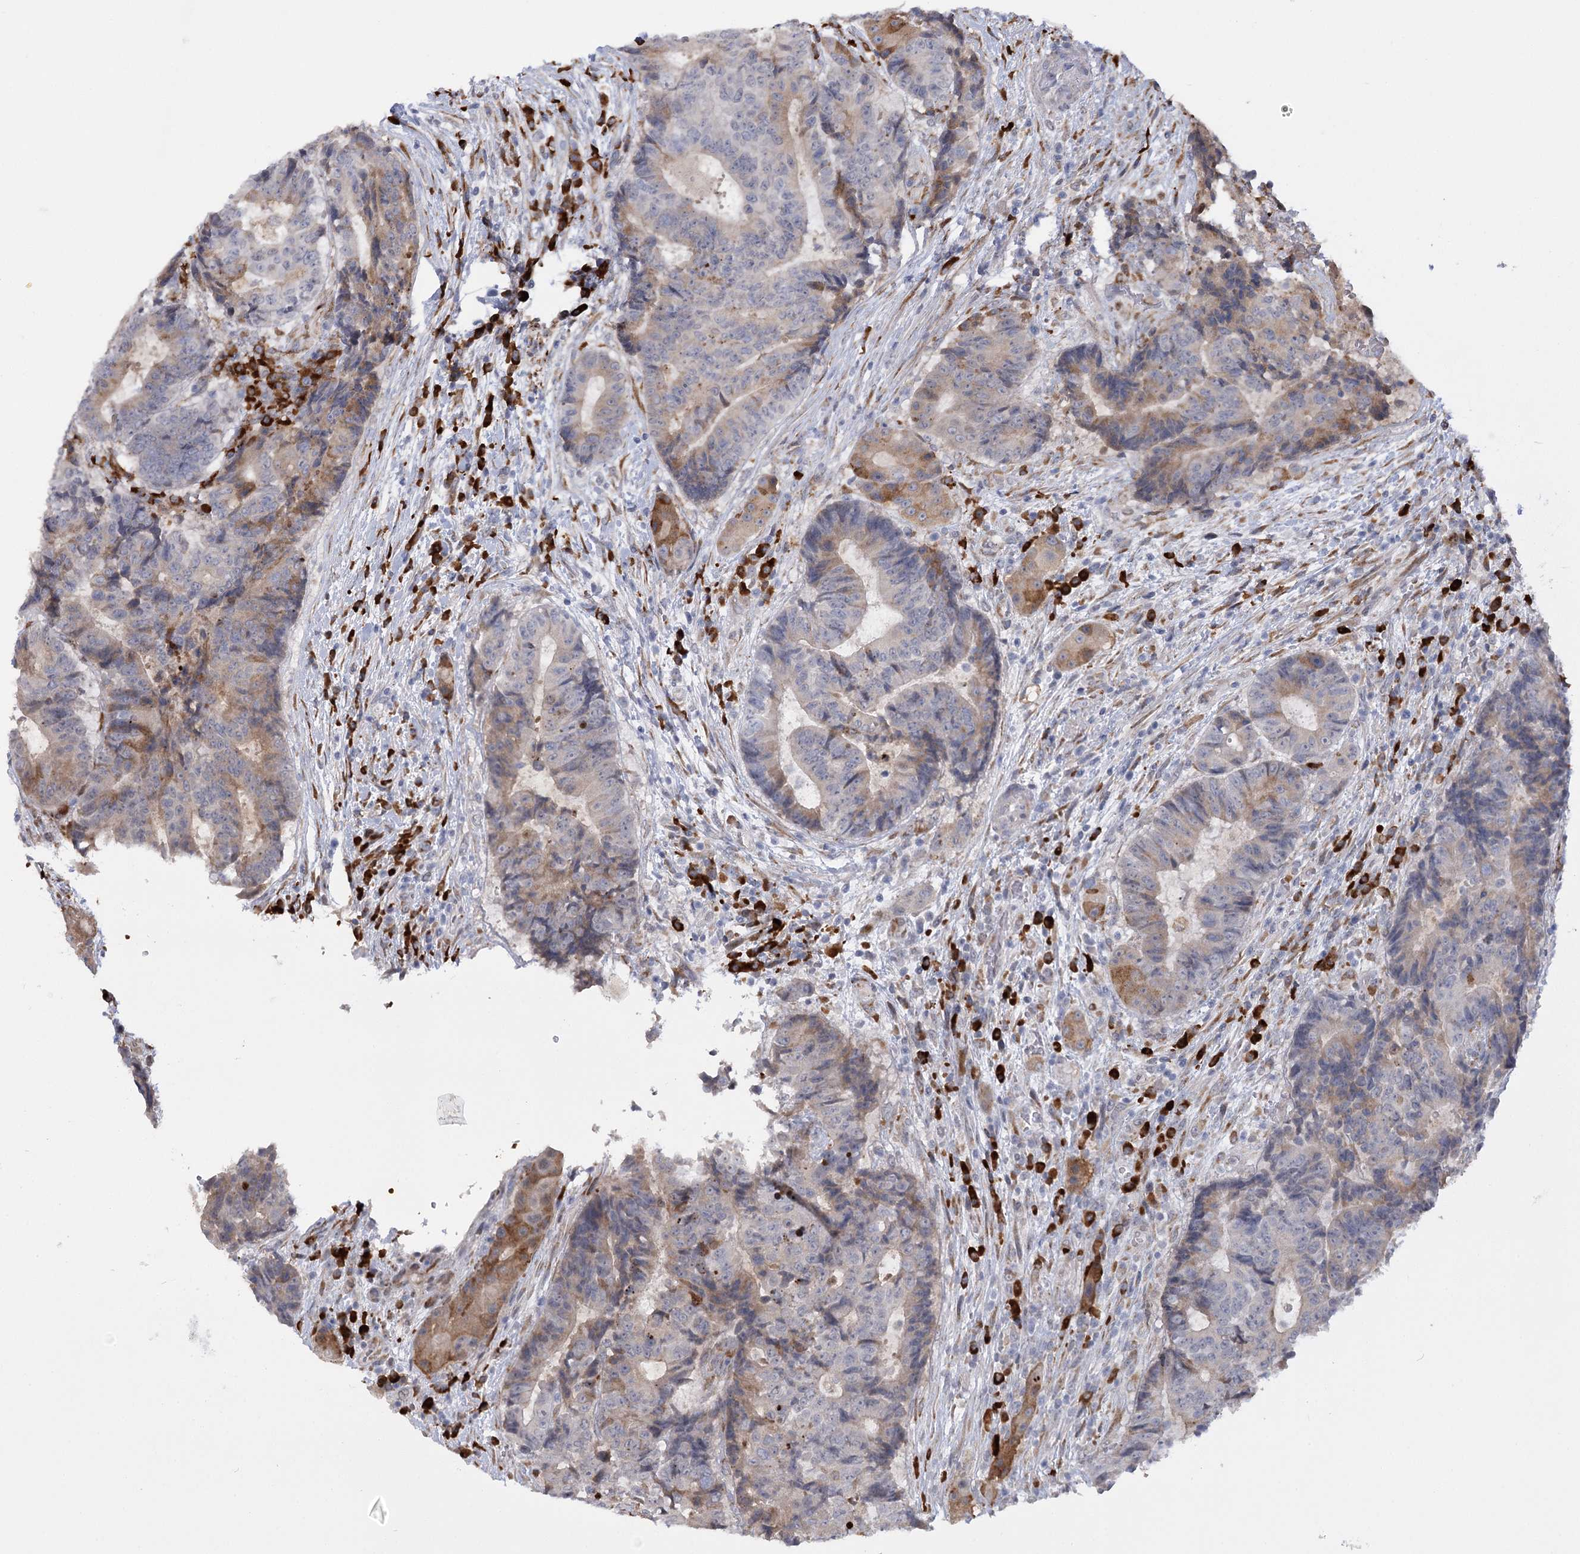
{"staining": {"intensity": "moderate", "quantity": "<25%", "location": "cytoplasmic/membranous"}, "tissue": "colorectal cancer", "cell_type": "Tumor cells", "image_type": "cancer", "snomed": [{"axis": "morphology", "description": "Adenocarcinoma, NOS"}, {"axis": "topography", "description": "Rectum"}], "caption": "A histopathology image showing moderate cytoplasmic/membranous staining in about <25% of tumor cells in colorectal cancer, as visualized by brown immunohistochemical staining.", "gene": "NCKAP5", "patient": {"sex": "male", "age": 69}}